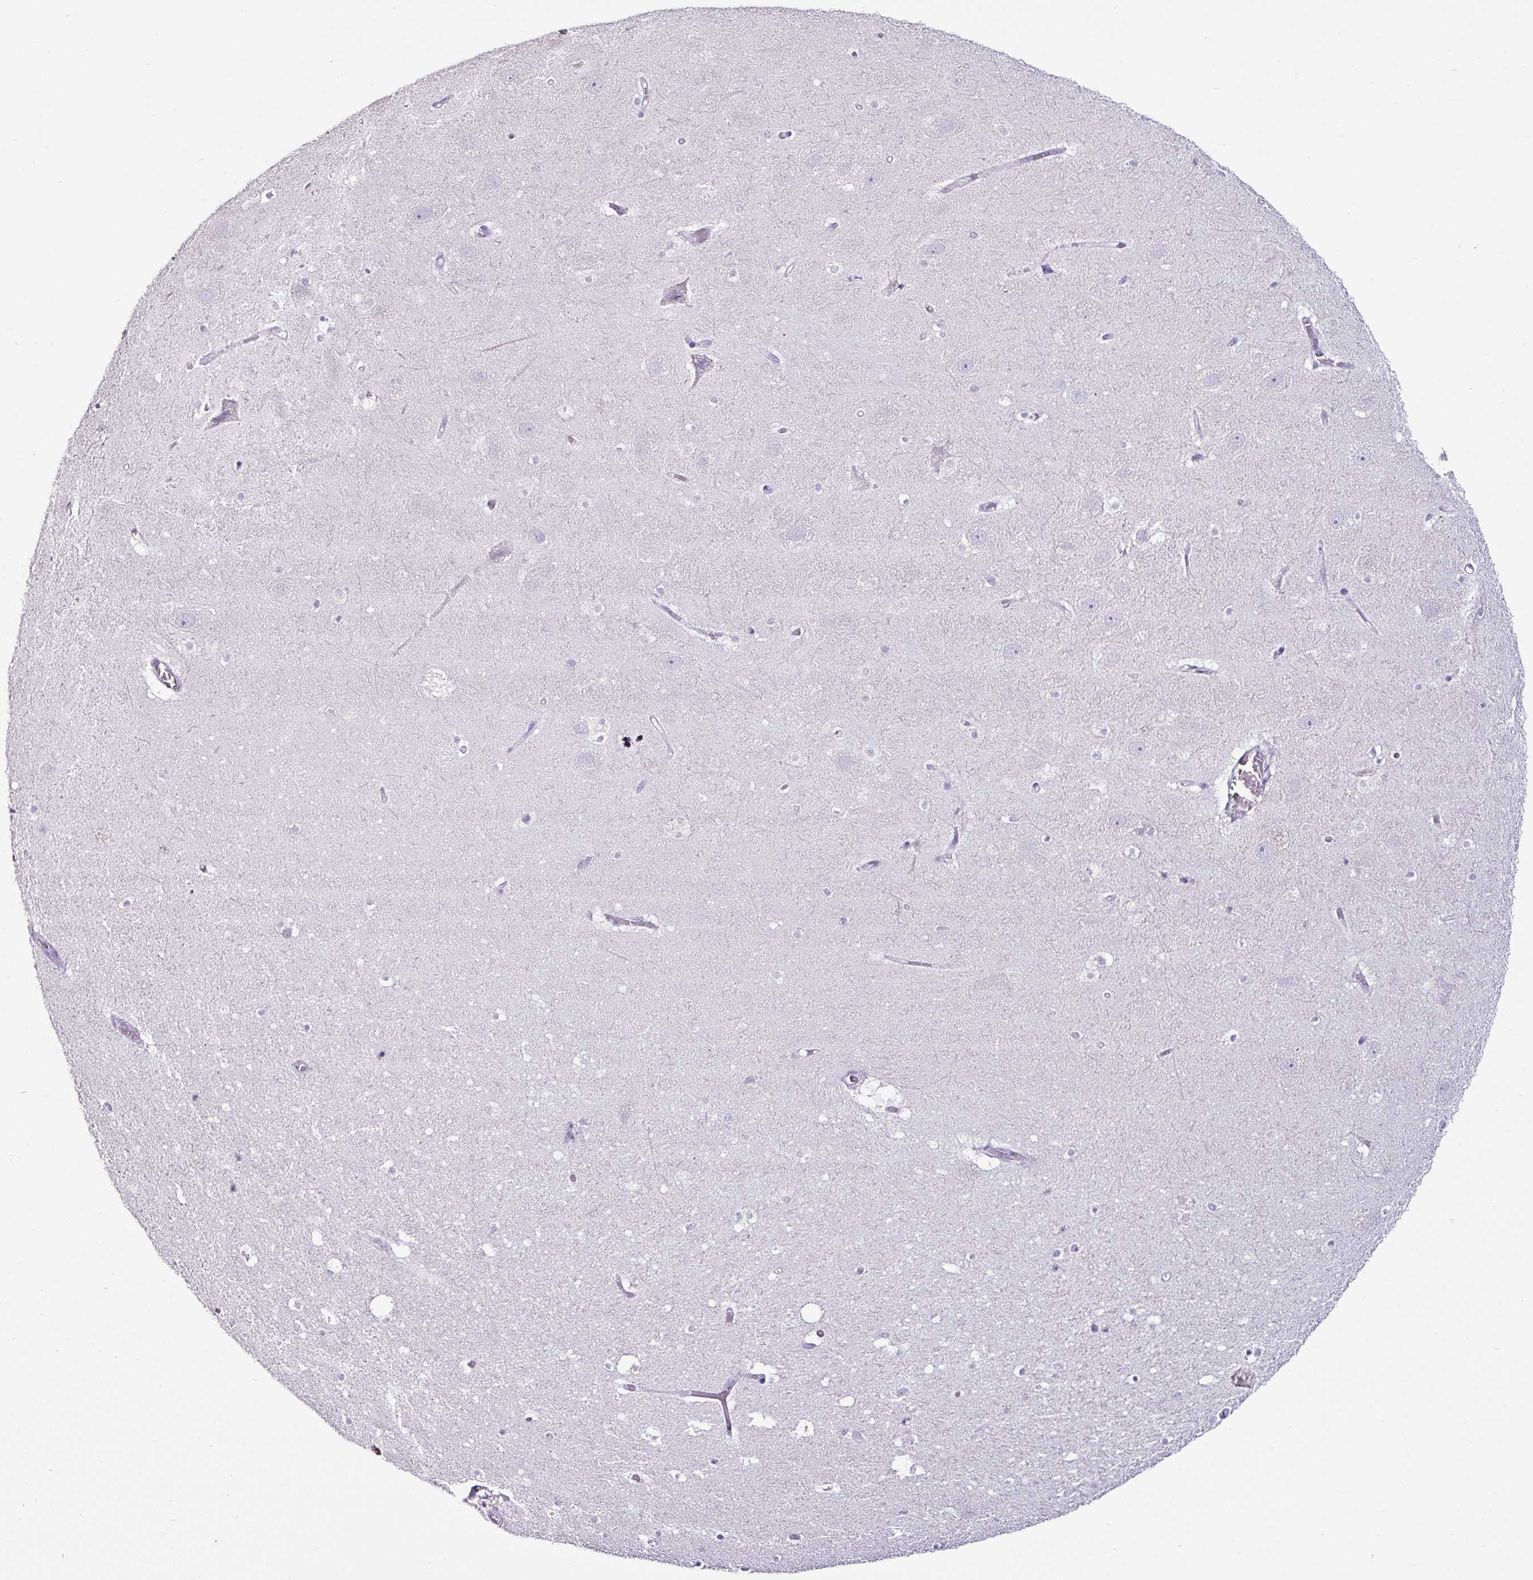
{"staining": {"intensity": "negative", "quantity": "none", "location": "none"}, "tissue": "hippocampus", "cell_type": "Glial cells", "image_type": "normal", "snomed": [{"axis": "morphology", "description": "Normal tissue, NOS"}, {"axis": "topography", "description": "Hippocampus"}], "caption": "DAB (3,3'-diaminobenzidine) immunohistochemical staining of unremarkable hippocampus exhibits no significant staining in glial cells. (IHC, brightfield microscopy, high magnification).", "gene": "GLP2R", "patient": {"sex": "male", "age": 37}}